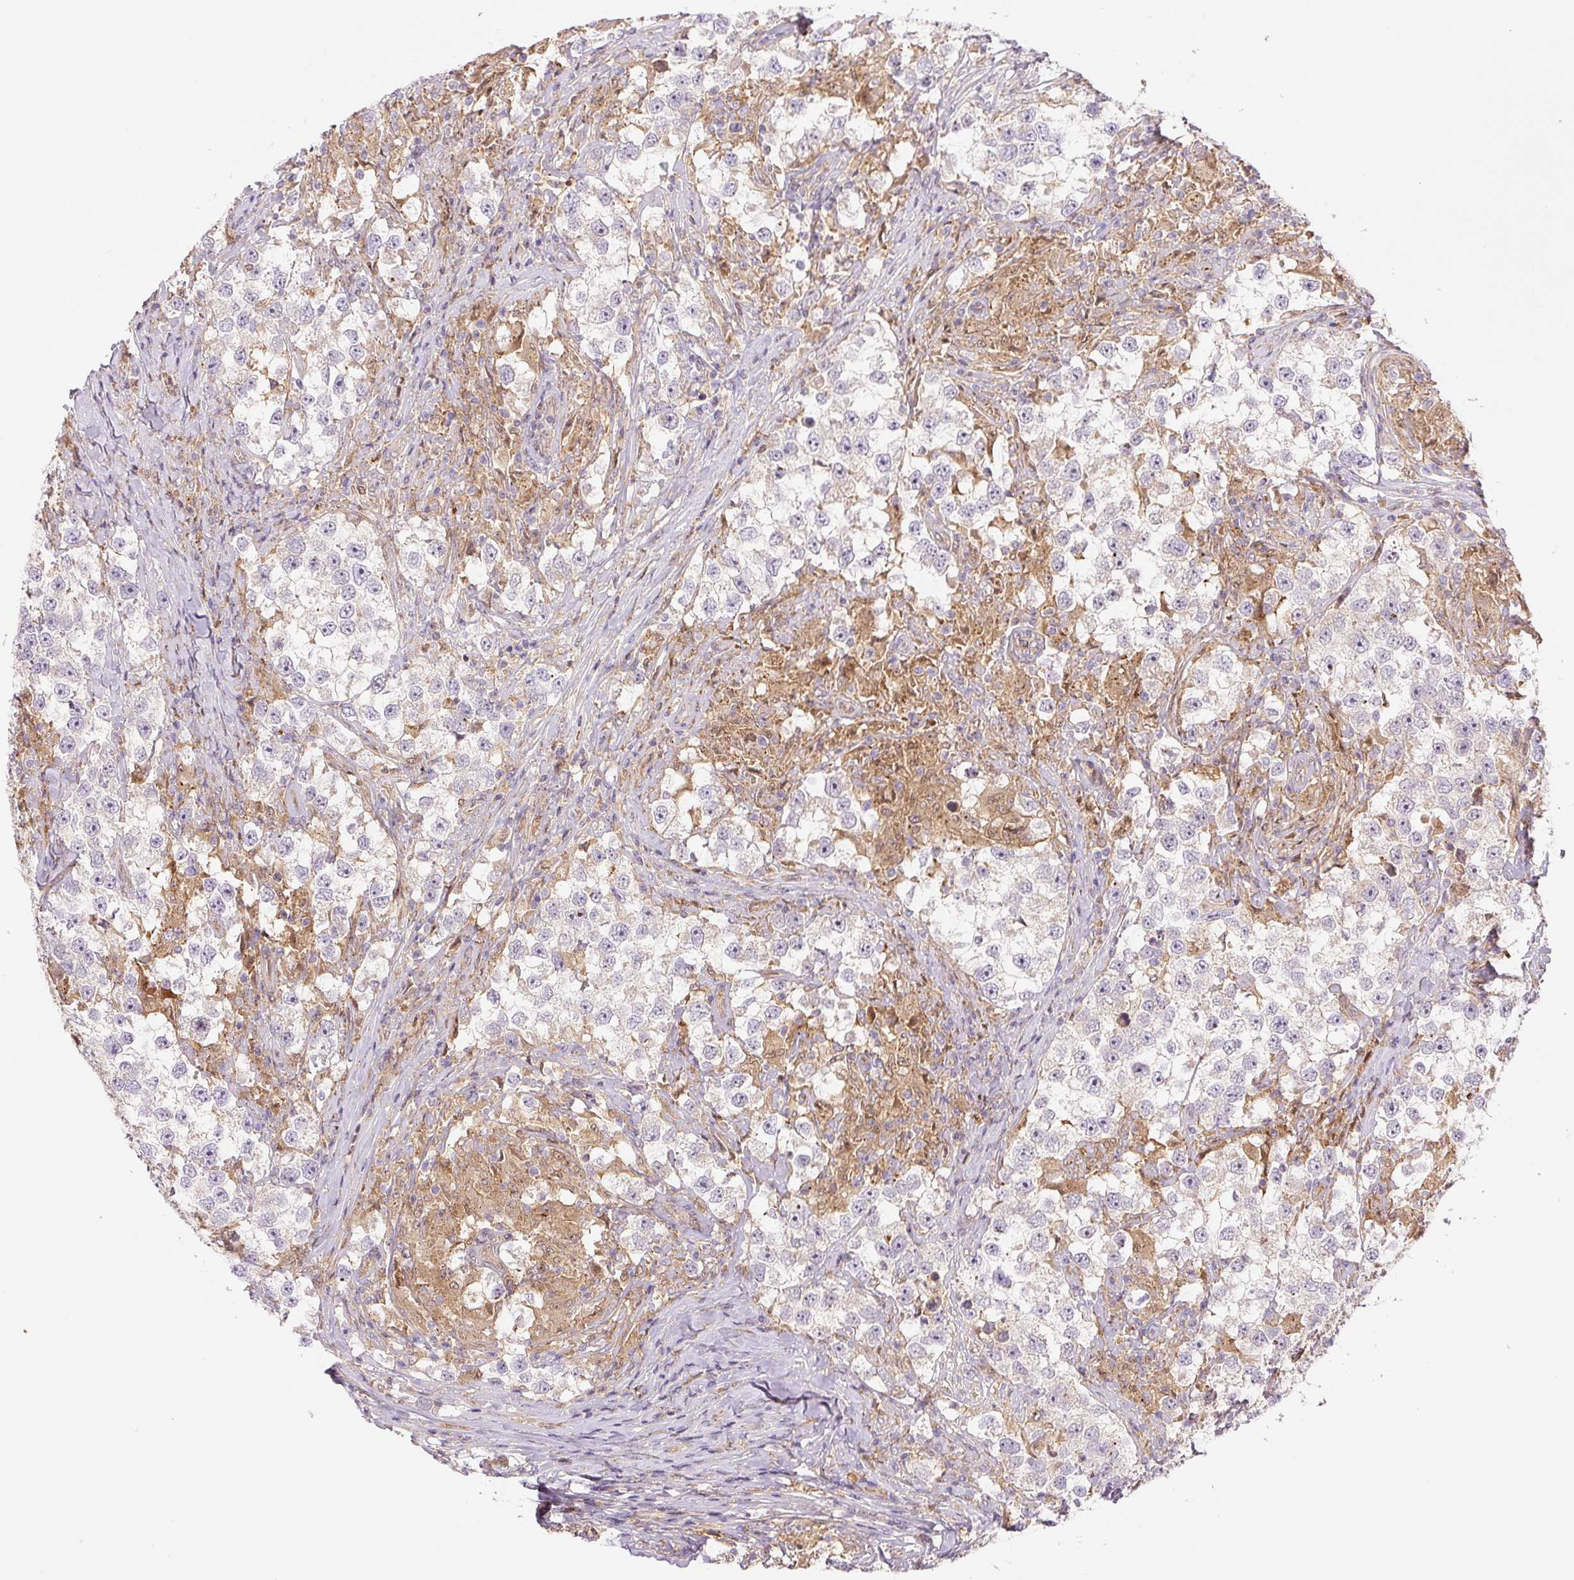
{"staining": {"intensity": "negative", "quantity": "none", "location": "none"}, "tissue": "testis cancer", "cell_type": "Tumor cells", "image_type": "cancer", "snomed": [{"axis": "morphology", "description": "Seminoma, NOS"}, {"axis": "topography", "description": "Testis"}], "caption": "Tumor cells show no significant protein expression in testis seminoma.", "gene": "ZSWIM7", "patient": {"sex": "male", "age": 46}}